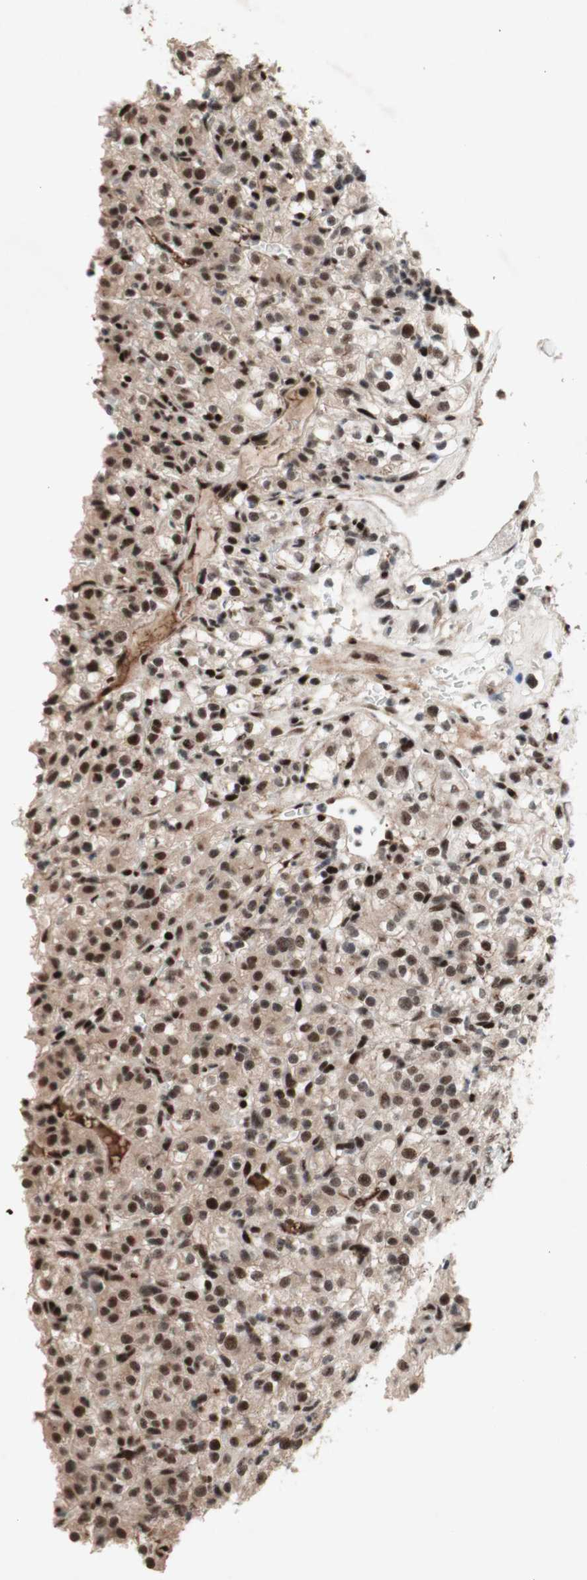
{"staining": {"intensity": "strong", "quantity": ">75%", "location": "nuclear"}, "tissue": "renal cancer", "cell_type": "Tumor cells", "image_type": "cancer", "snomed": [{"axis": "morphology", "description": "Normal tissue, NOS"}, {"axis": "morphology", "description": "Adenocarcinoma, NOS"}, {"axis": "topography", "description": "Kidney"}], "caption": "The histopathology image exhibits immunohistochemical staining of adenocarcinoma (renal). There is strong nuclear positivity is appreciated in about >75% of tumor cells. (DAB IHC, brown staining for protein, blue staining for nuclei).", "gene": "TLE1", "patient": {"sex": "female", "age": 72}}